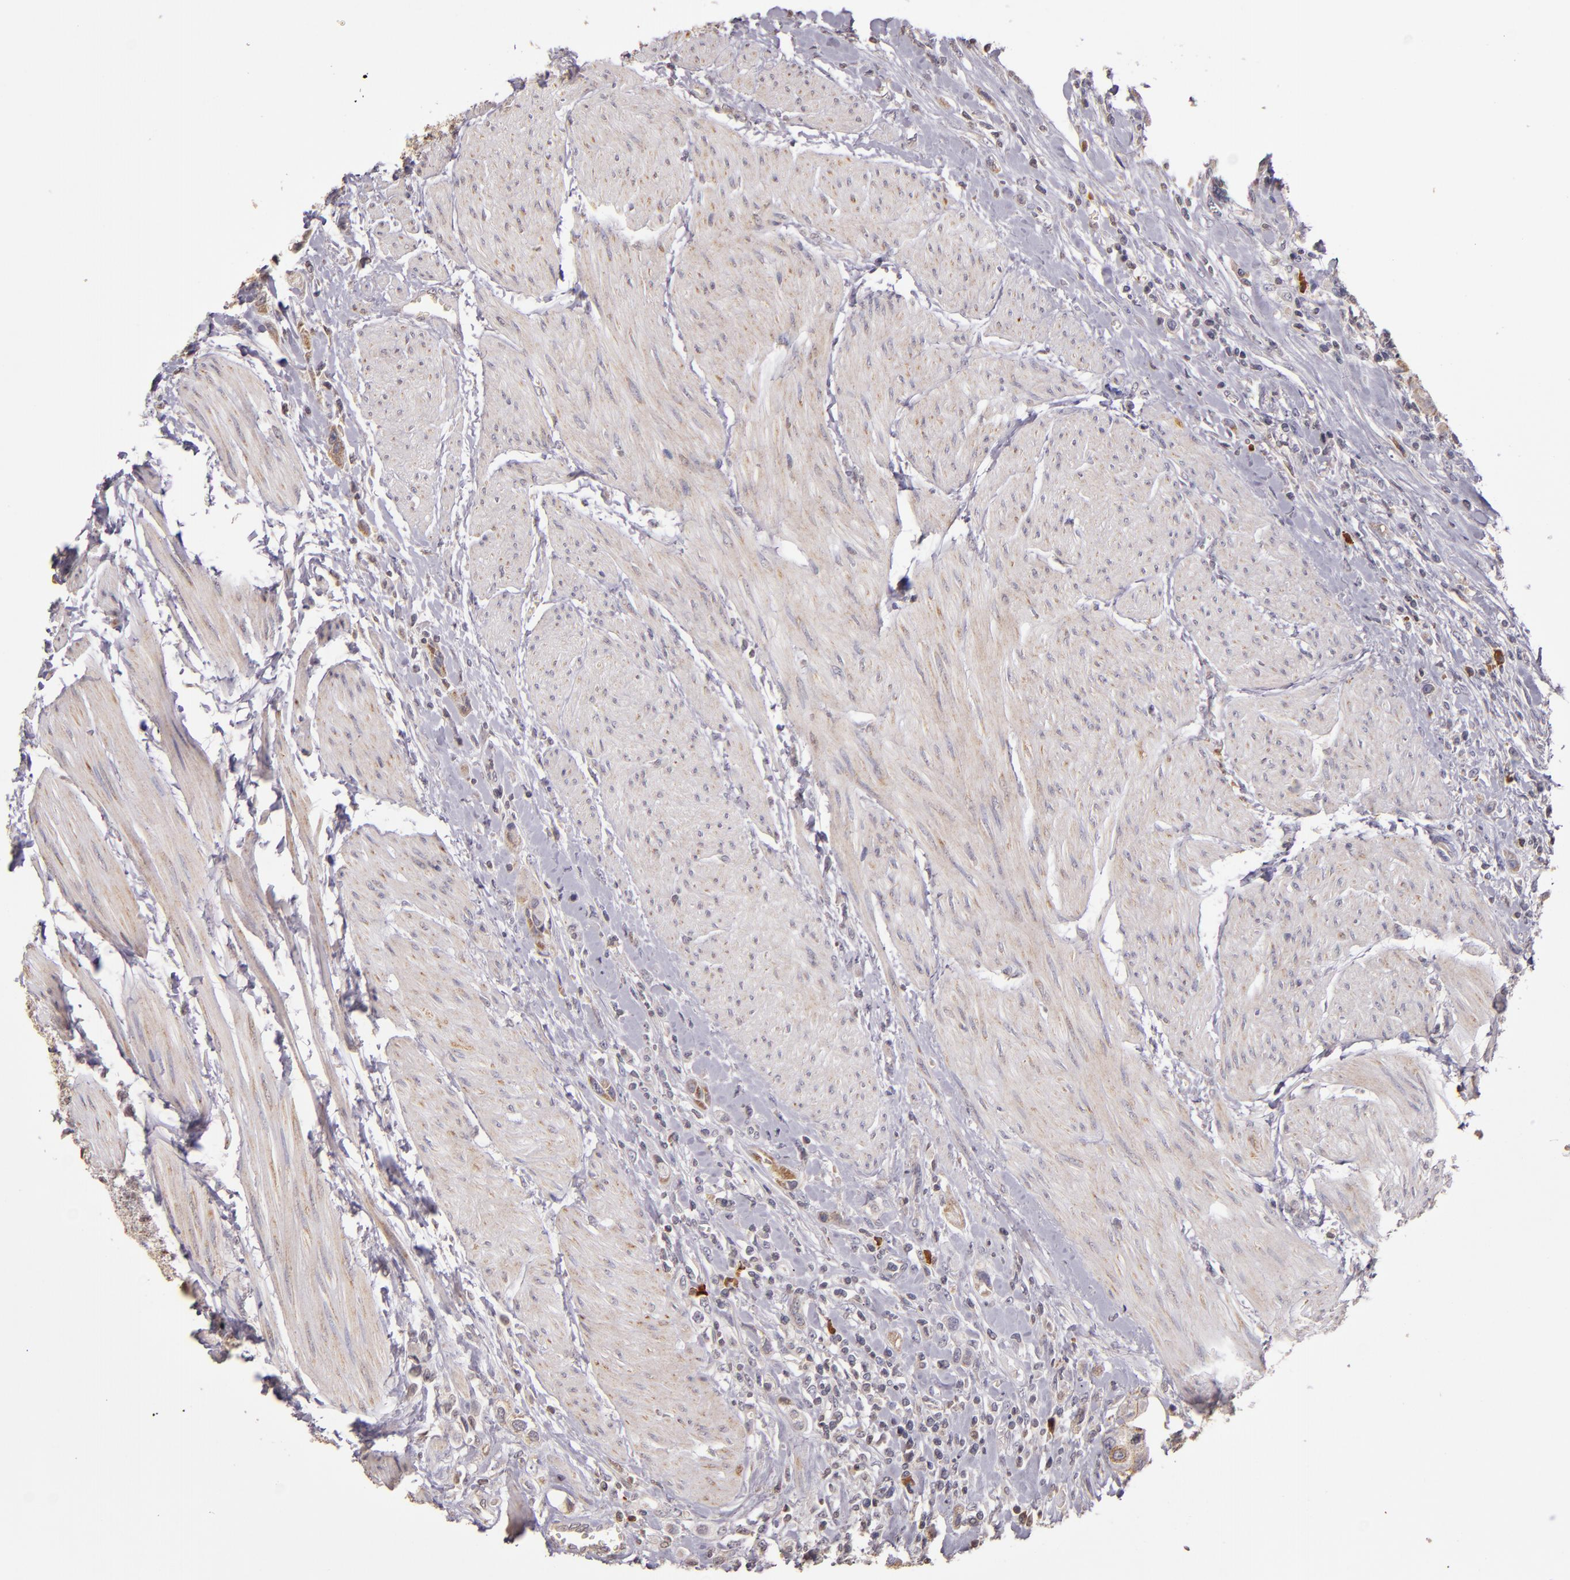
{"staining": {"intensity": "moderate", "quantity": "25%-75%", "location": "cytoplasmic/membranous"}, "tissue": "urothelial cancer", "cell_type": "Tumor cells", "image_type": "cancer", "snomed": [{"axis": "morphology", "description": "Urothelial carcinoma, High grade"}, {"axis": "topography", "description": "Urinary bladder"}], "caption": "Protein analysis of urothelial cancer tissue demonstrates moderate cytoplasmic/membranous expression in approximately 25%-75% of tumor cells.", "gene": "ABL1", "patient": {"sex": "male", "age": 50}}